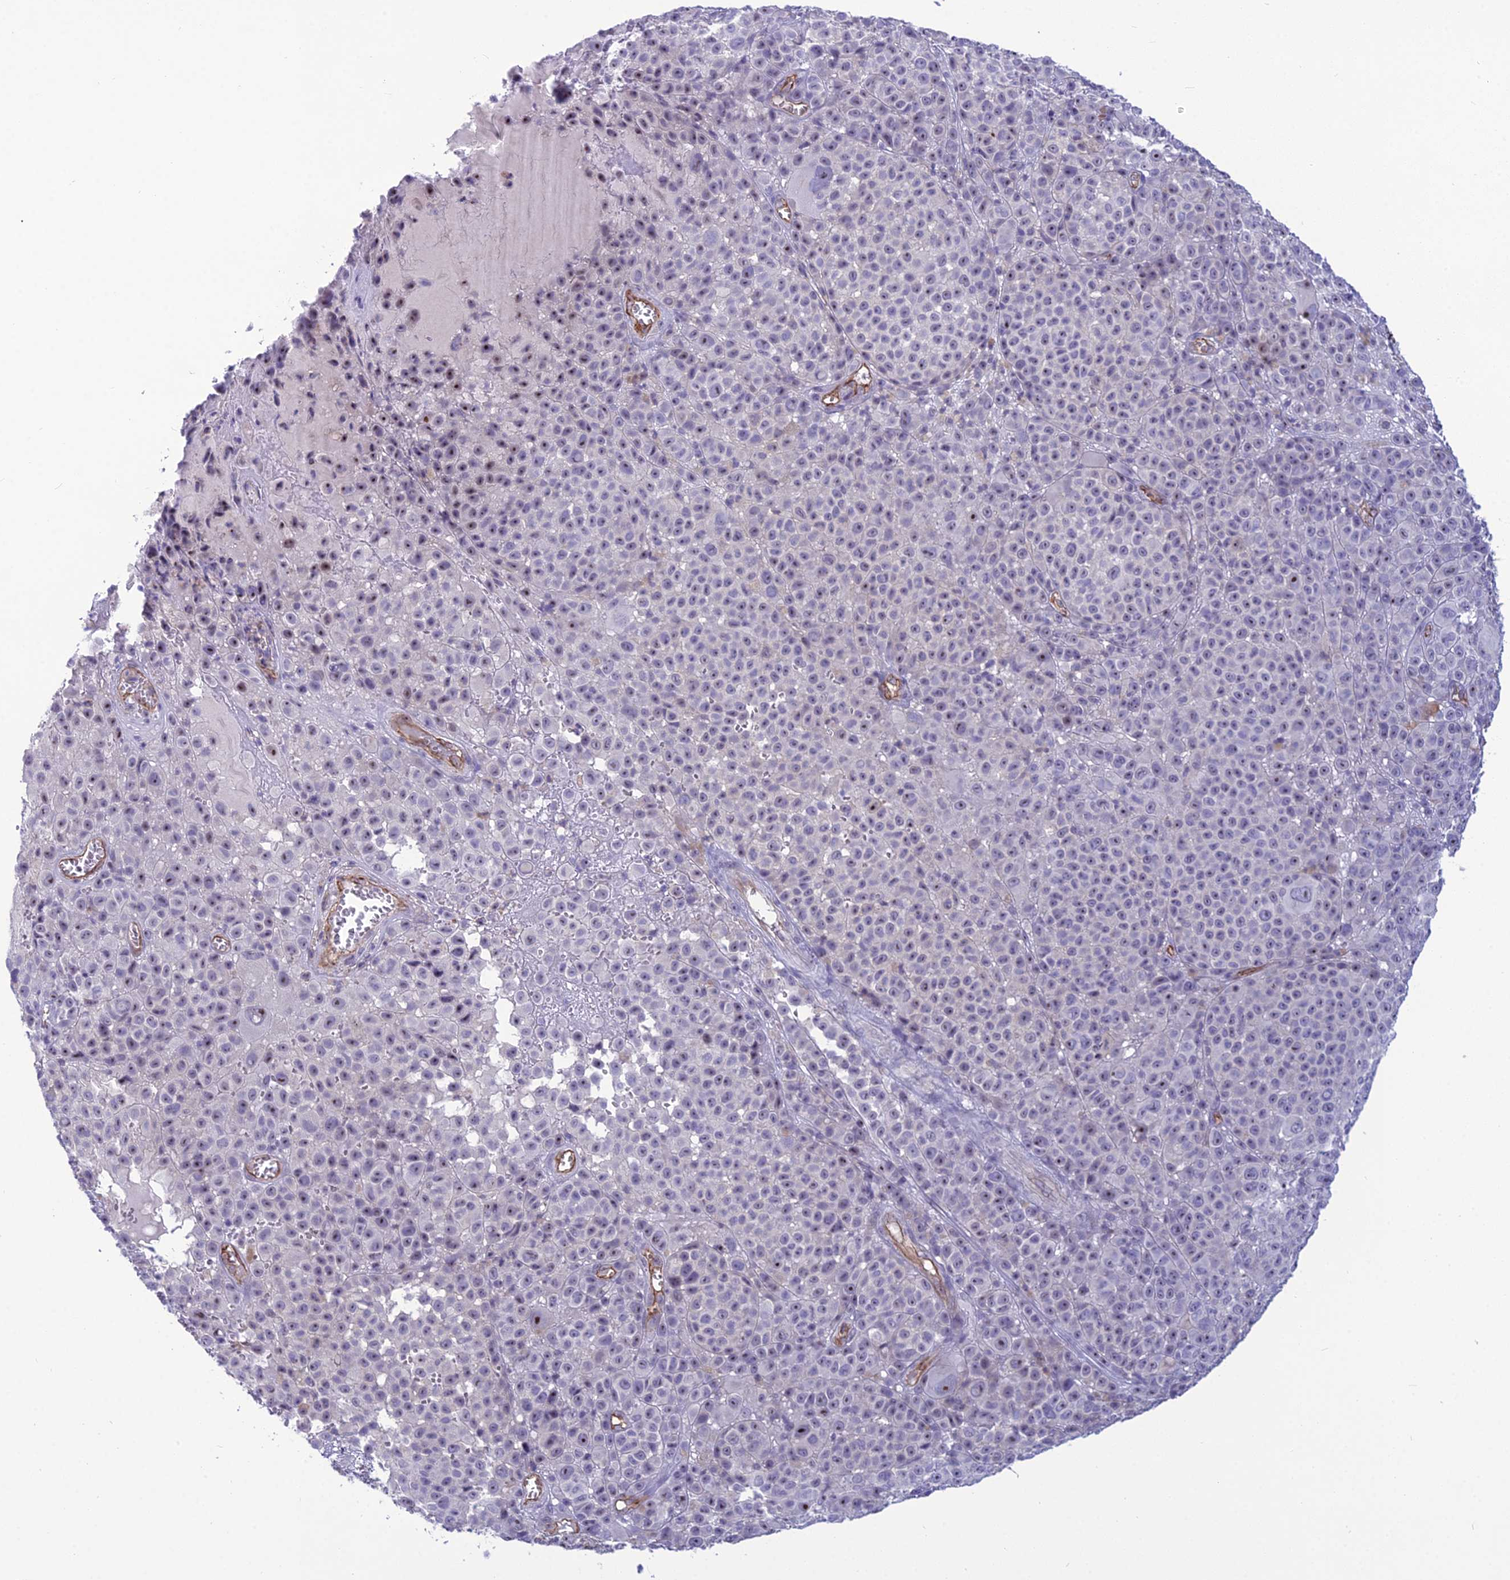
{"staining": {"intensity": "moderate", "quantity": "<25%", "location": "nuclear"}, "tissue": "melanoma", "cell_type": "Tumor cells", "image_type": "cancer", "snomed": [{"axis": "morphology", "description": "Malignant melanoma, NOS"}, {"axis": "topography", "description": "Skin"}], "caption": "Immunohistochemical staining of melanoma shows moderate nuclear protein staining in about <25% of tumor cells.", "gene": "BBS7", "patient": {"sex": "female", "age": 94}}